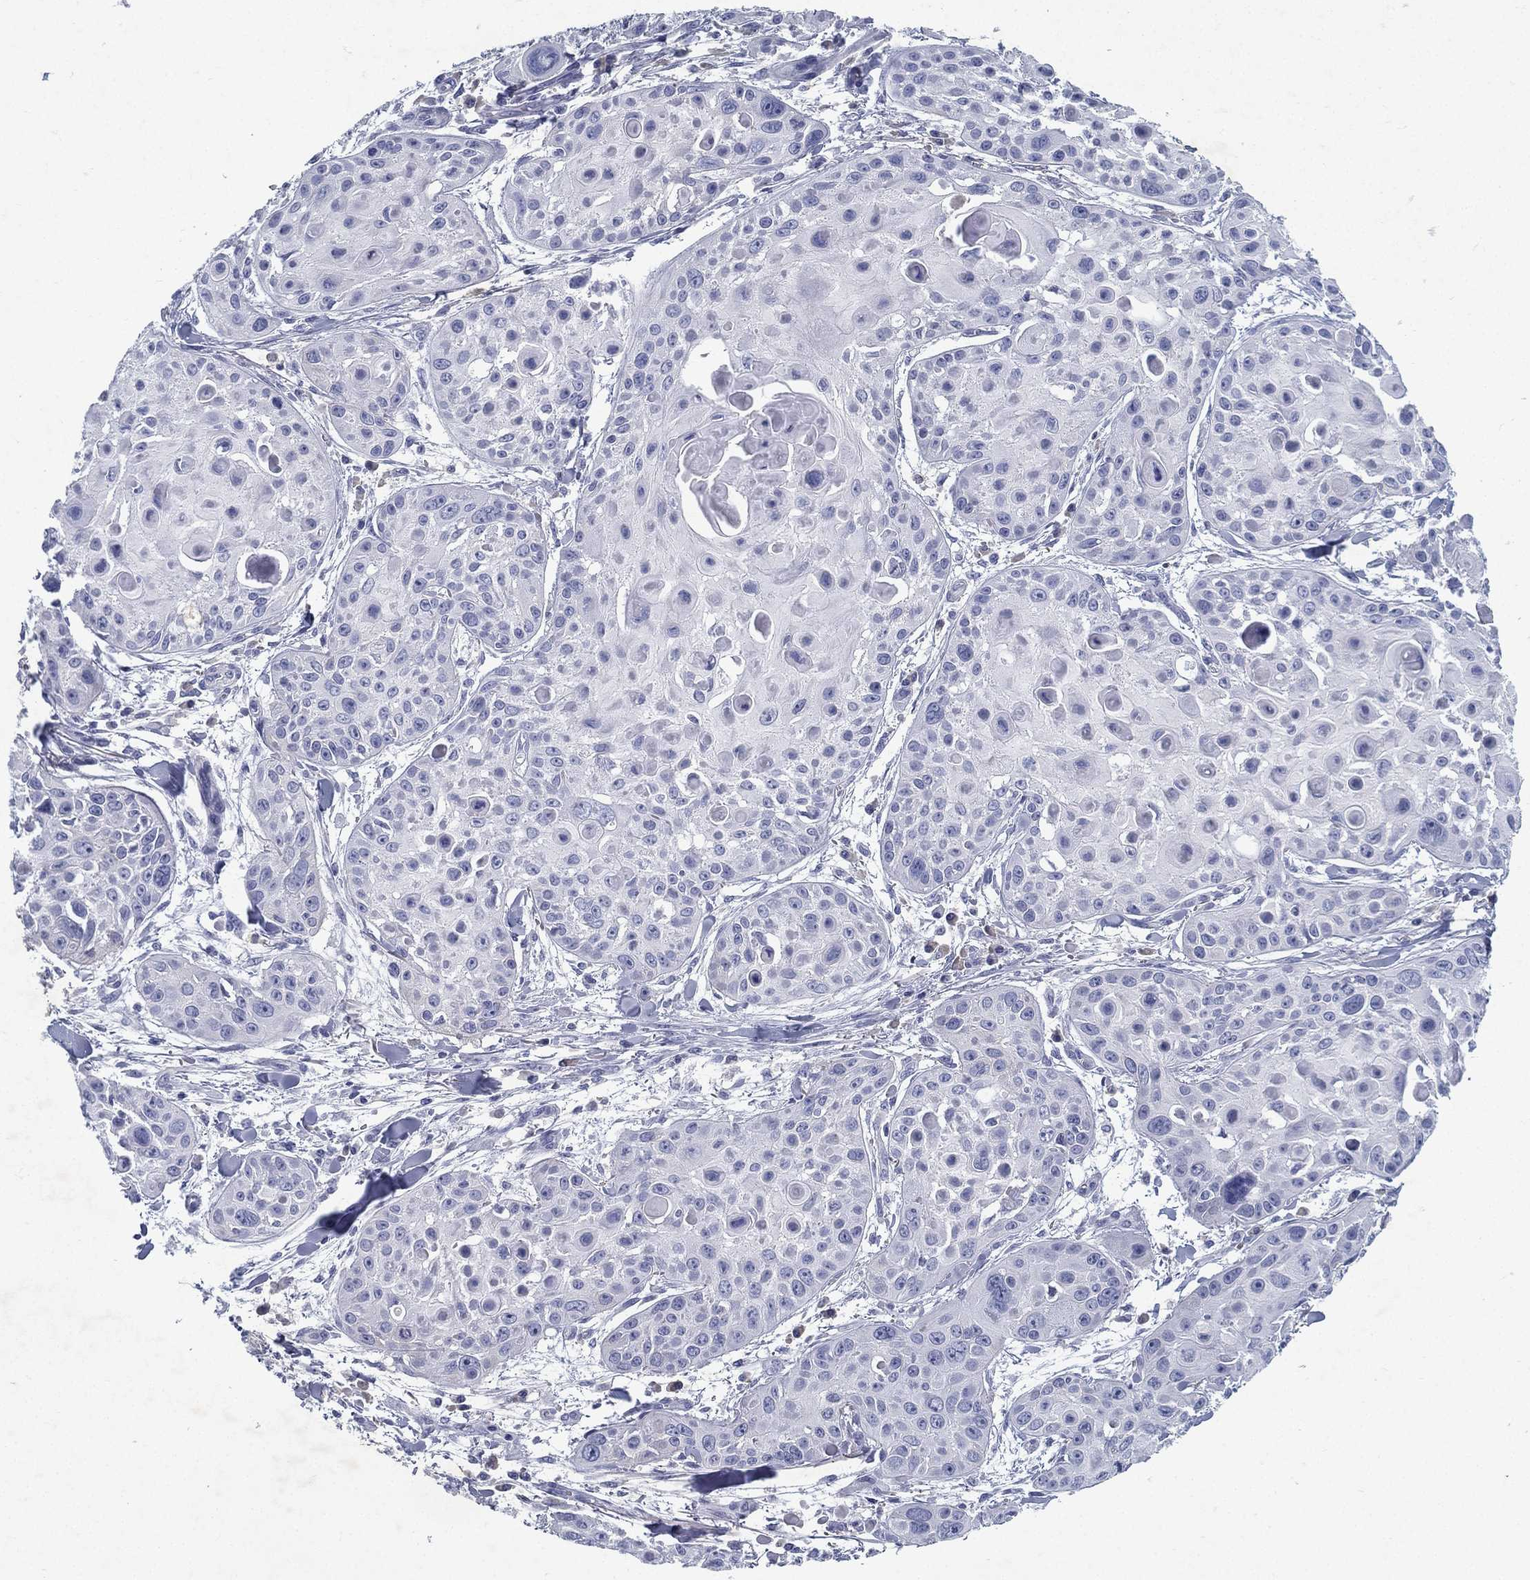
{"staining": {"intensity": "negative", "quantity": "none", "location": "none"}, "tissue": "skin cancer", "cell_type": "Tumor cells", "image_type": "cancer", "snomed": [{"axis": "morphology", "description": "Squamous cell carcinoma, NOS"}, {"axis": "topography", "description": "Skin"}, {"axis": "topography", "description": "Anal"}], "caption": "Protein analysis of skin cancer (squamous cell carcinoma) shows no significant staining in tumor cells.", "gene": "RGS13", "patient": {"sex": "female", "age": 75}}